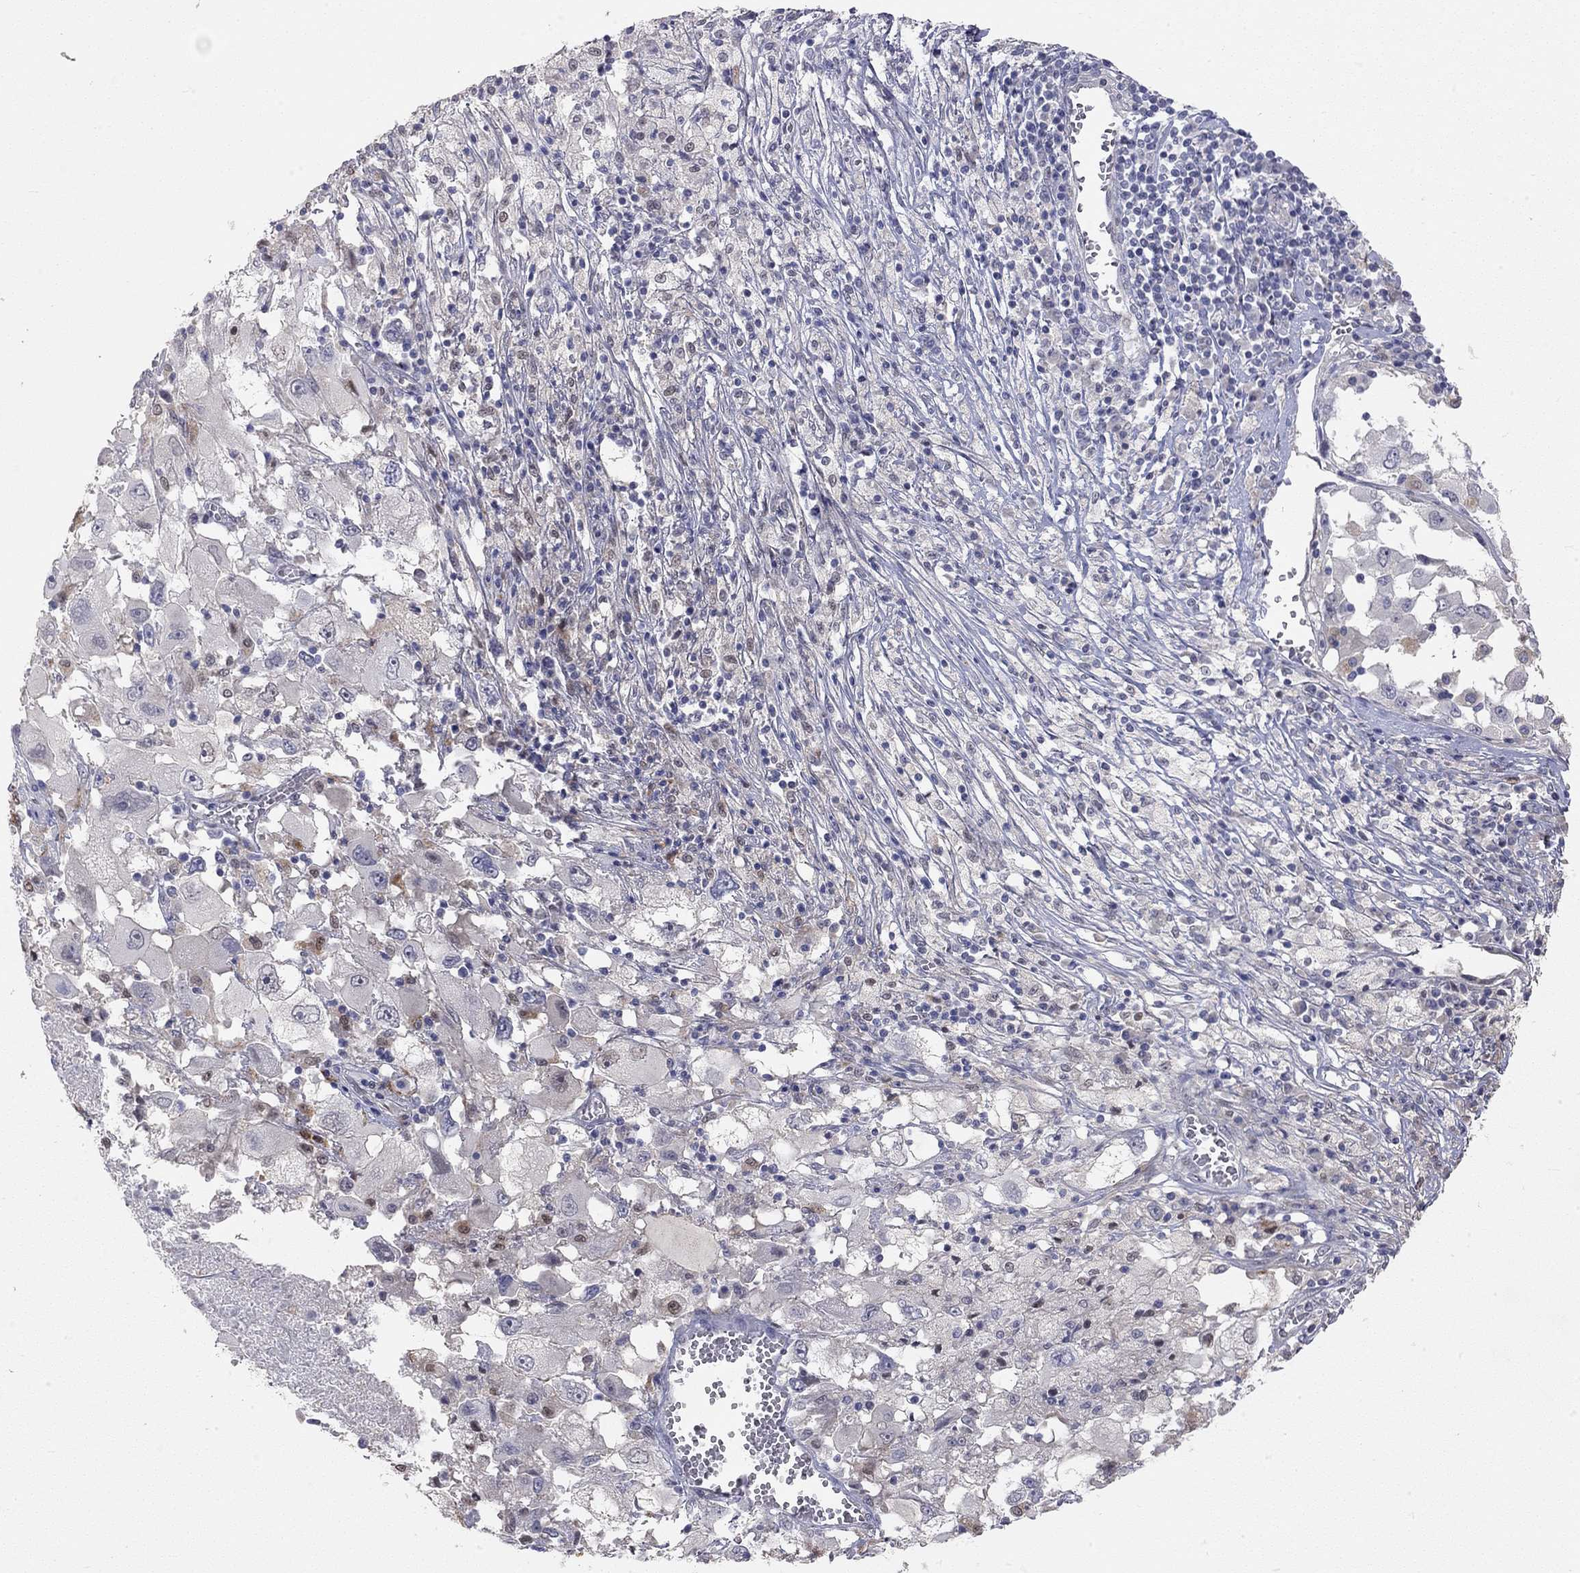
{"staining": {"intensity": "negative", "quantity": "none", "location": "none"}, "tissue": "melanoma", "cell_type": "Tumor cells", "image_type": "cancer", "snomed": [{"axis": "morphology", "description": "Malignant melanoma, Metastatic site"}, {"axis": "topography", "description": "Soft tissue"}], "caption": "An immunohistochemistry histopathology image of malignant melanoma (metastatic site) is shown. There is no staining in tumor cells of malignant melanoma (metastatic site). (IHC, brightfield microscopy, high magnification).", "gene": "PAPSS2", "patient": {"sex": "male", "age": 50}}